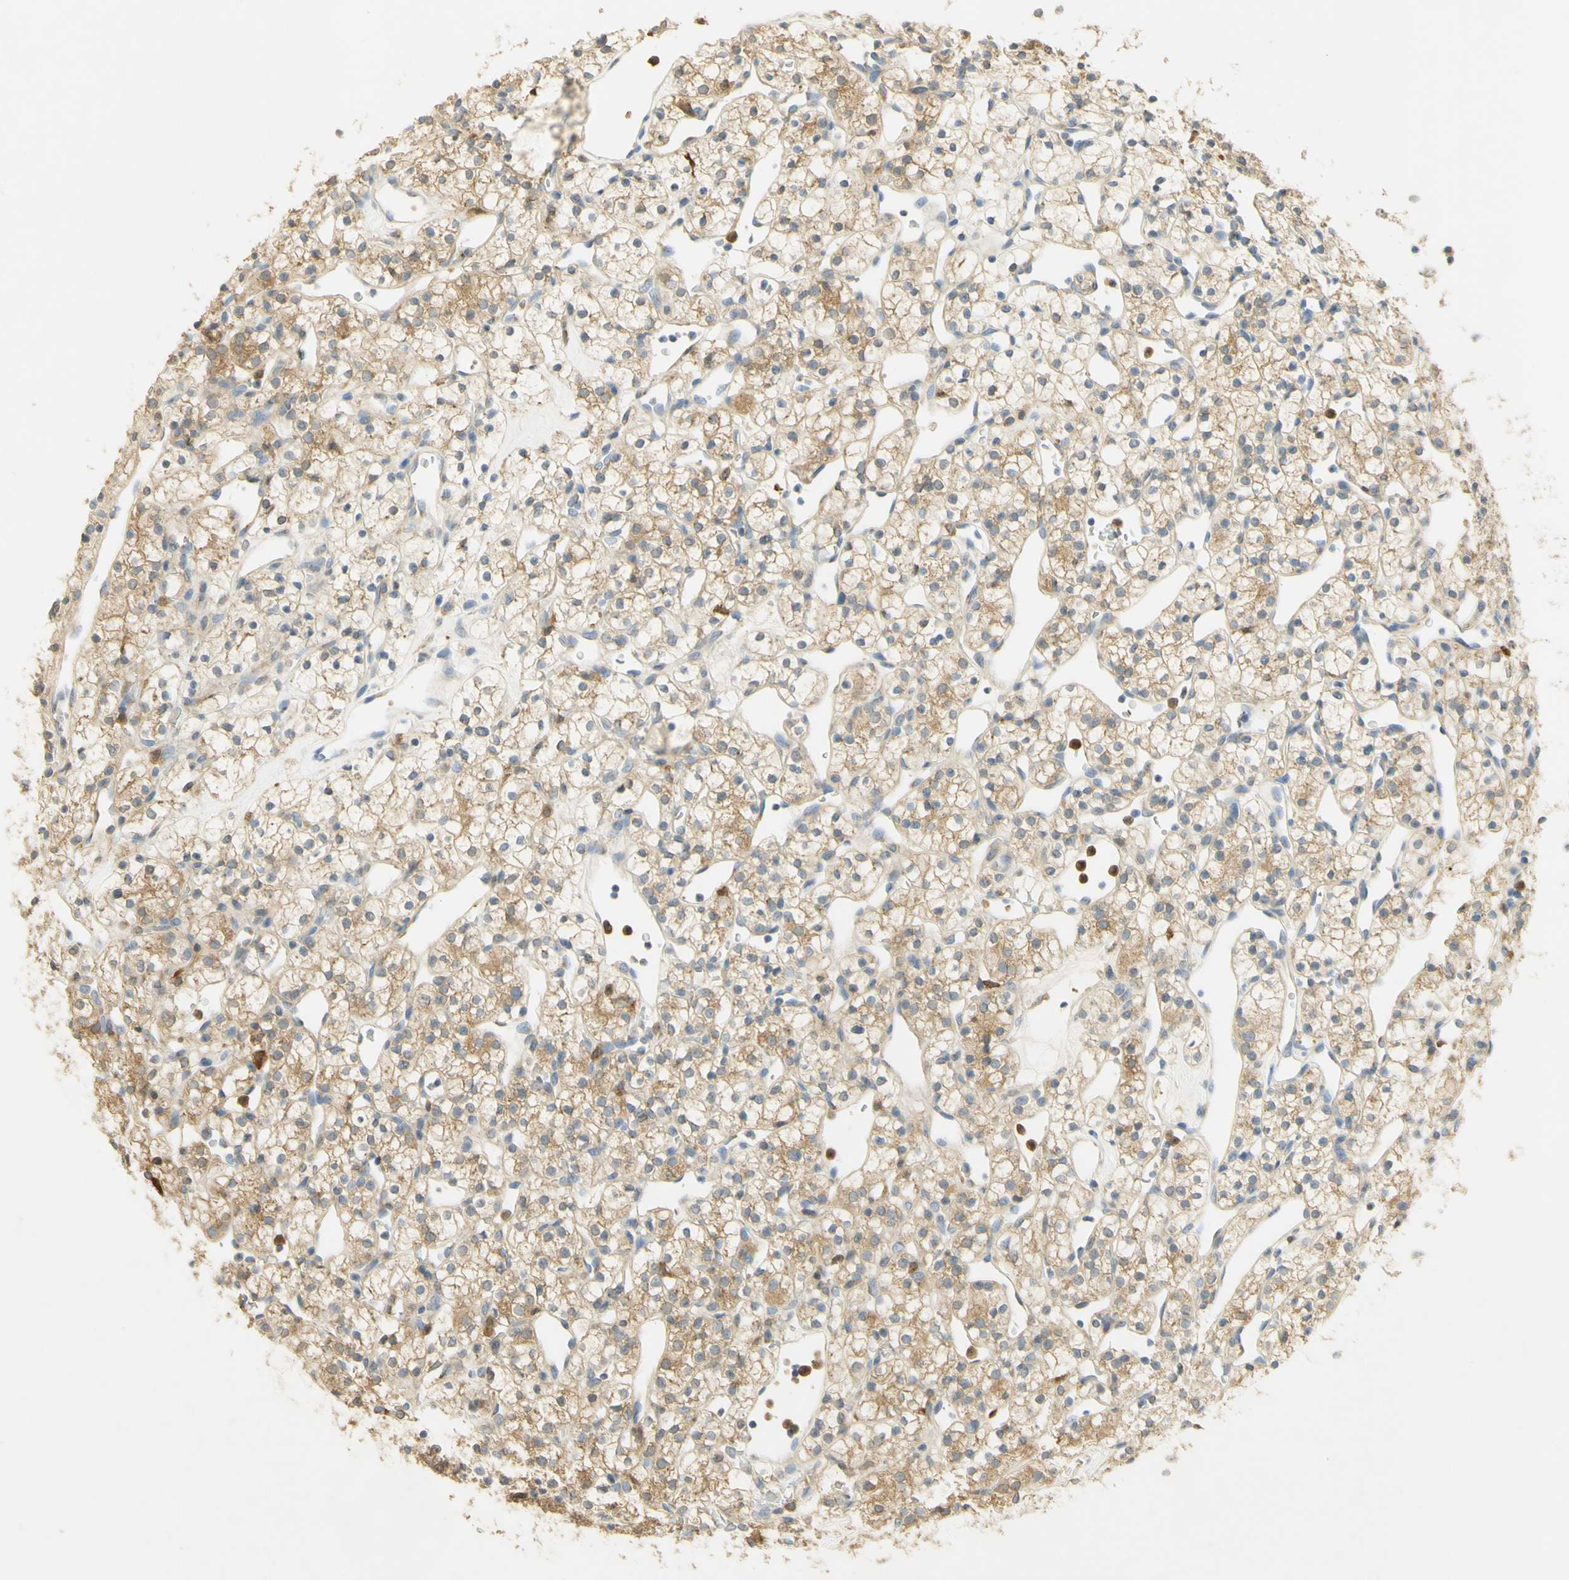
{"staining": {"intensity": "moderate", "quantity": ">75%", "location": "cytoplasmic/membranous"}, "tissue": "renal cancer", "cell_type": "Tumor cells", "image_type": "cancer", "snomed": [{"axis": "morphology", "description": "Adenocarcinoma, NOS"}, {"axis": "topography", "description": "Kidney"}], "caption": "Immunohistochemistry (DAB (3,3'-diaminobenzidine)) staining of human renal adenocarcinoma demonstrates moderate cytoplasmic/membranous protein positivity in about >75% of tumor cells. The protein is stained brown, and the nuclei are stained in blue (DAB (3,3'-diaminobenzidine) IHC with brightfield microscopy, high magnification).", "gene": "PAK1", "patient": {"sex": "female", "age": 60}}